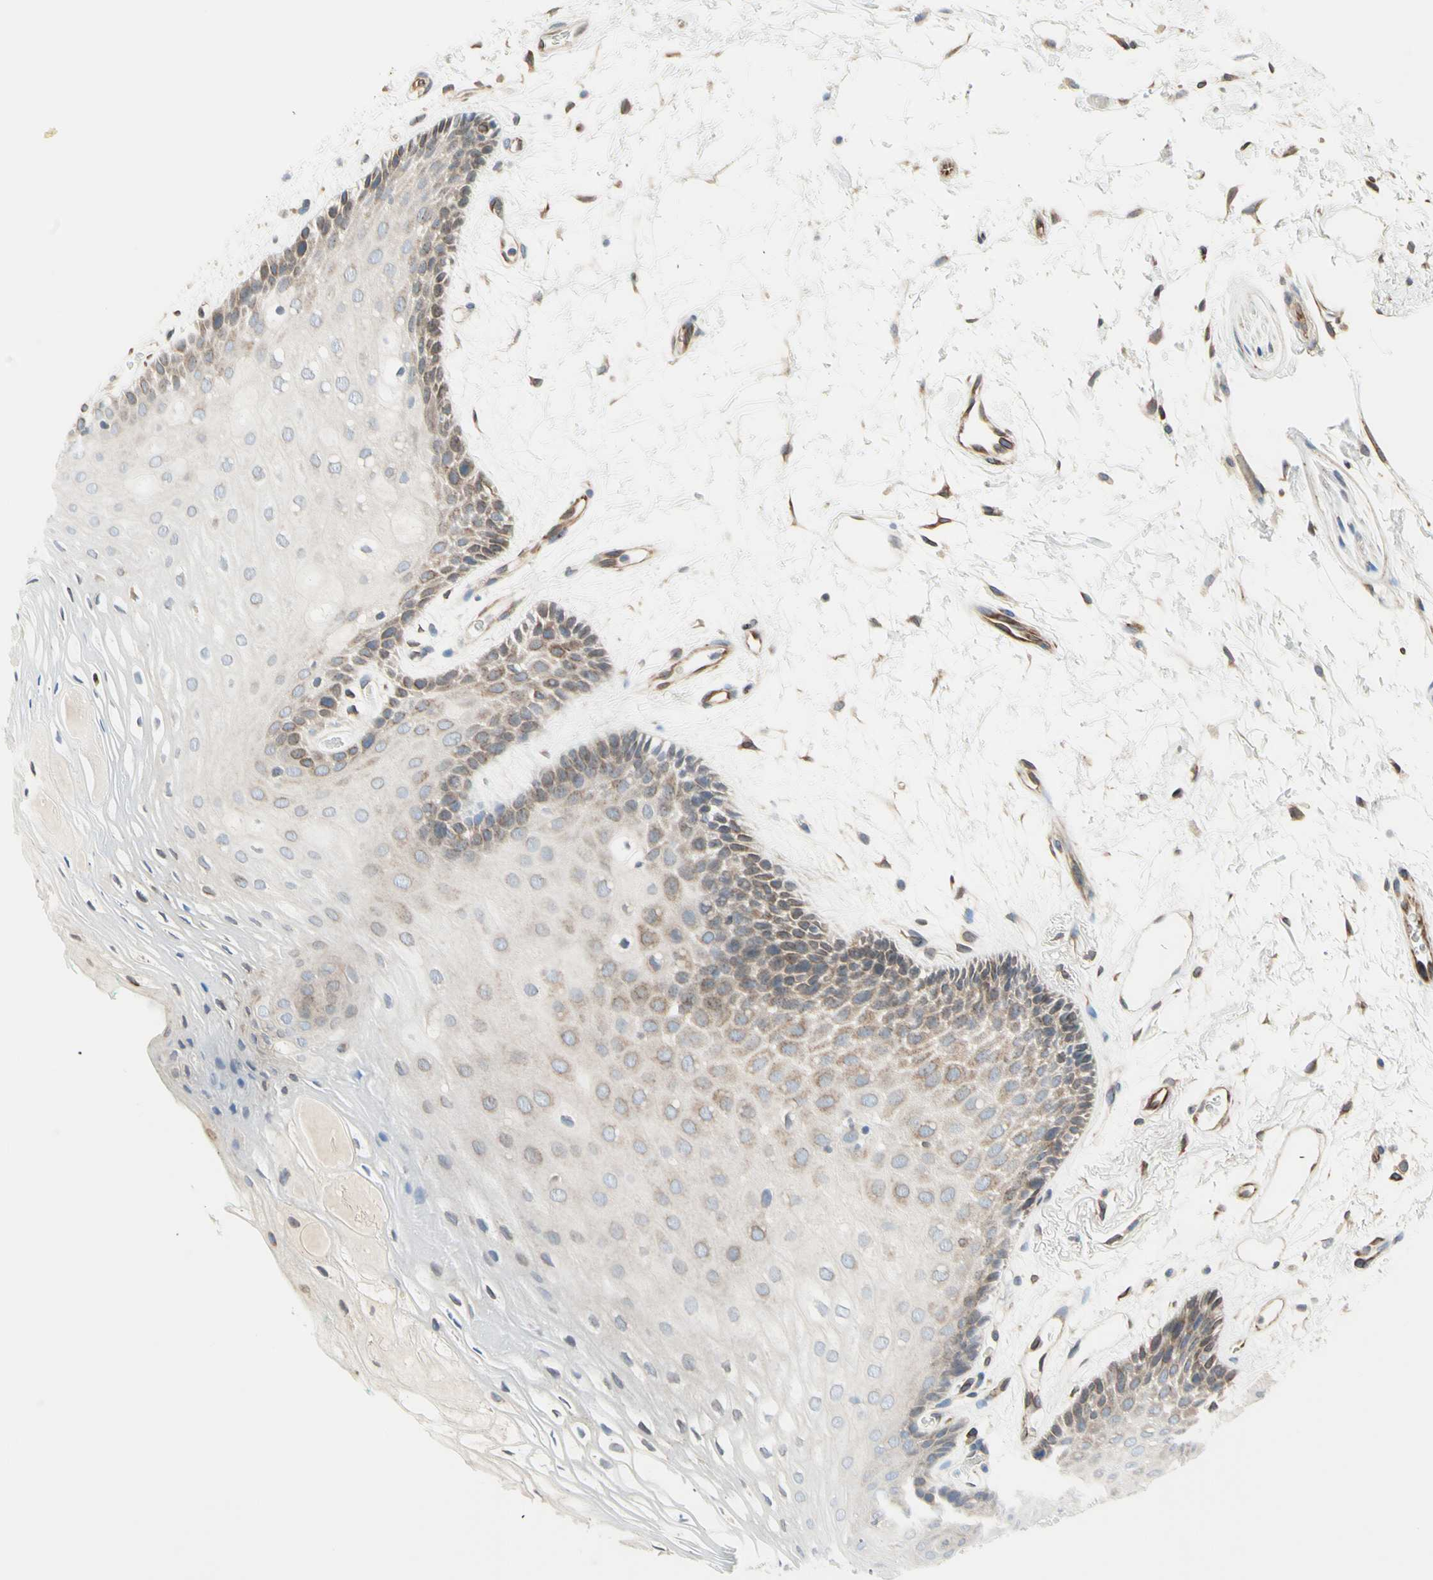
{"staining": {"intensity": "moderate", "quantity": "25%-75%", "location": "cytoplasmic/membranous"}, "tissue": "oral mucosa", "cell_type": "Squamous epithelial cells", "image_type": "normal", "snomed": [{"axis": "morphology", "description": "Normal tissue, NOS"}, {"axis": "topography", "description": "Skeletal muscle"}, {"axis": "topography", "description": "Oral tissue"}, {"axis": "topography", "description": "Peripheral nerve tissue"}], "caption": "Immunohistochemistry micrograph of unremarkable human oral mucosa stained for a protein (brown), which displays medium levels of moderate cytoplasmic/membranous positivity in about 25%-75% of squamous epithelial cells.", "gene": "TRAF2", "patient": {"sex": "female", "age": 84}}